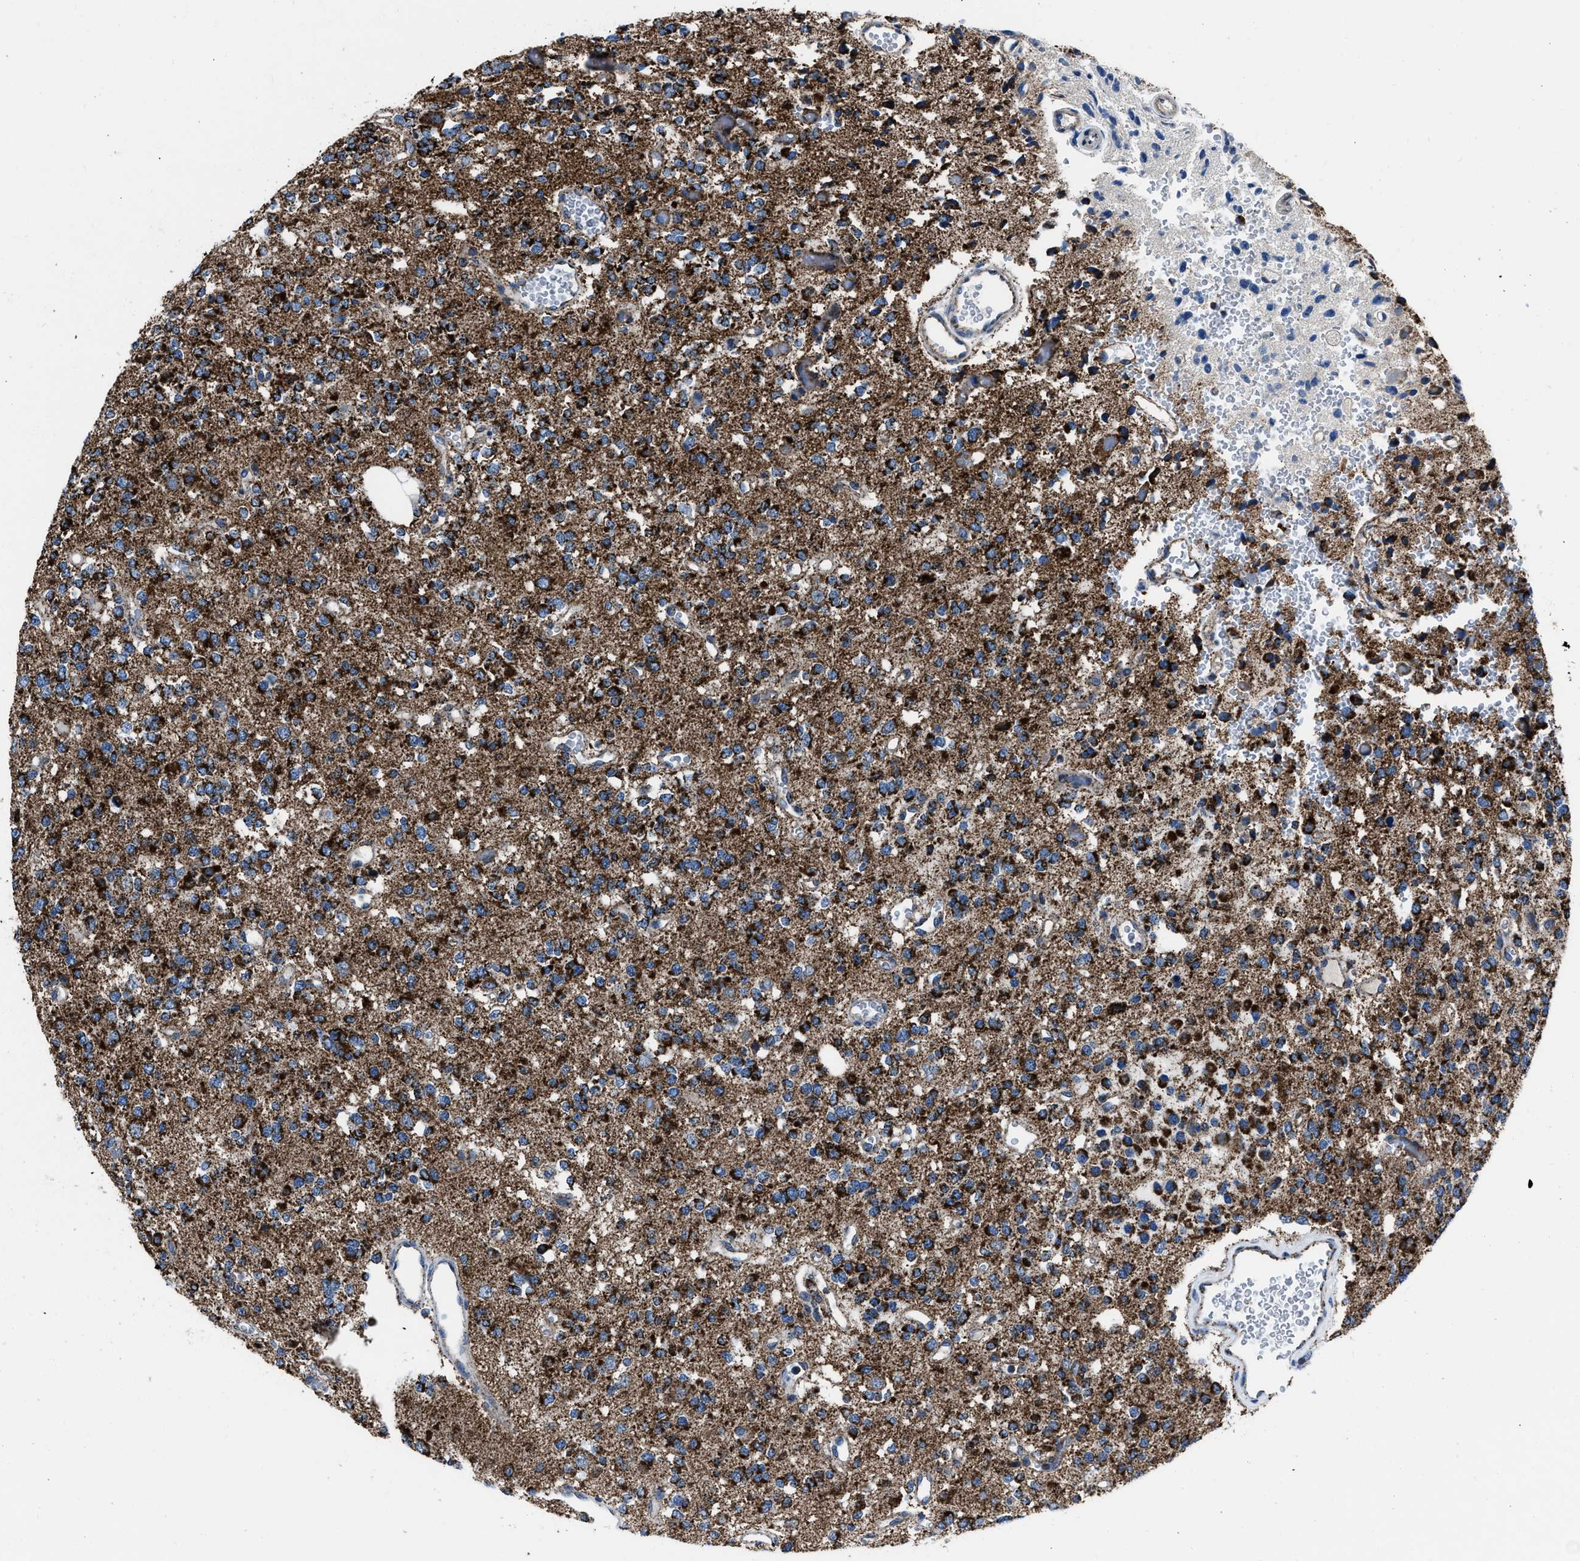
{"staining": {"intensity": "strong", "quantity": ">75%", "location": "cytoplasmic/membranous"}, "tissue": "glioma", "cell_type": "Tumor cells", "image_type": "cancer", "snomed": [{"axis": "morphology", "description": "Glioma, malignant, Low grade"}, {"axis": "topography", "description": "Brain"}], "caption": "This photomicrograph shows immunohistochemistry staining of glioma, with high strong cytoplasmic/membranous staining in approximately >75% of tumor cells.", "gene": "NSD3", "patient": {"sex": "male", "age": 38}}